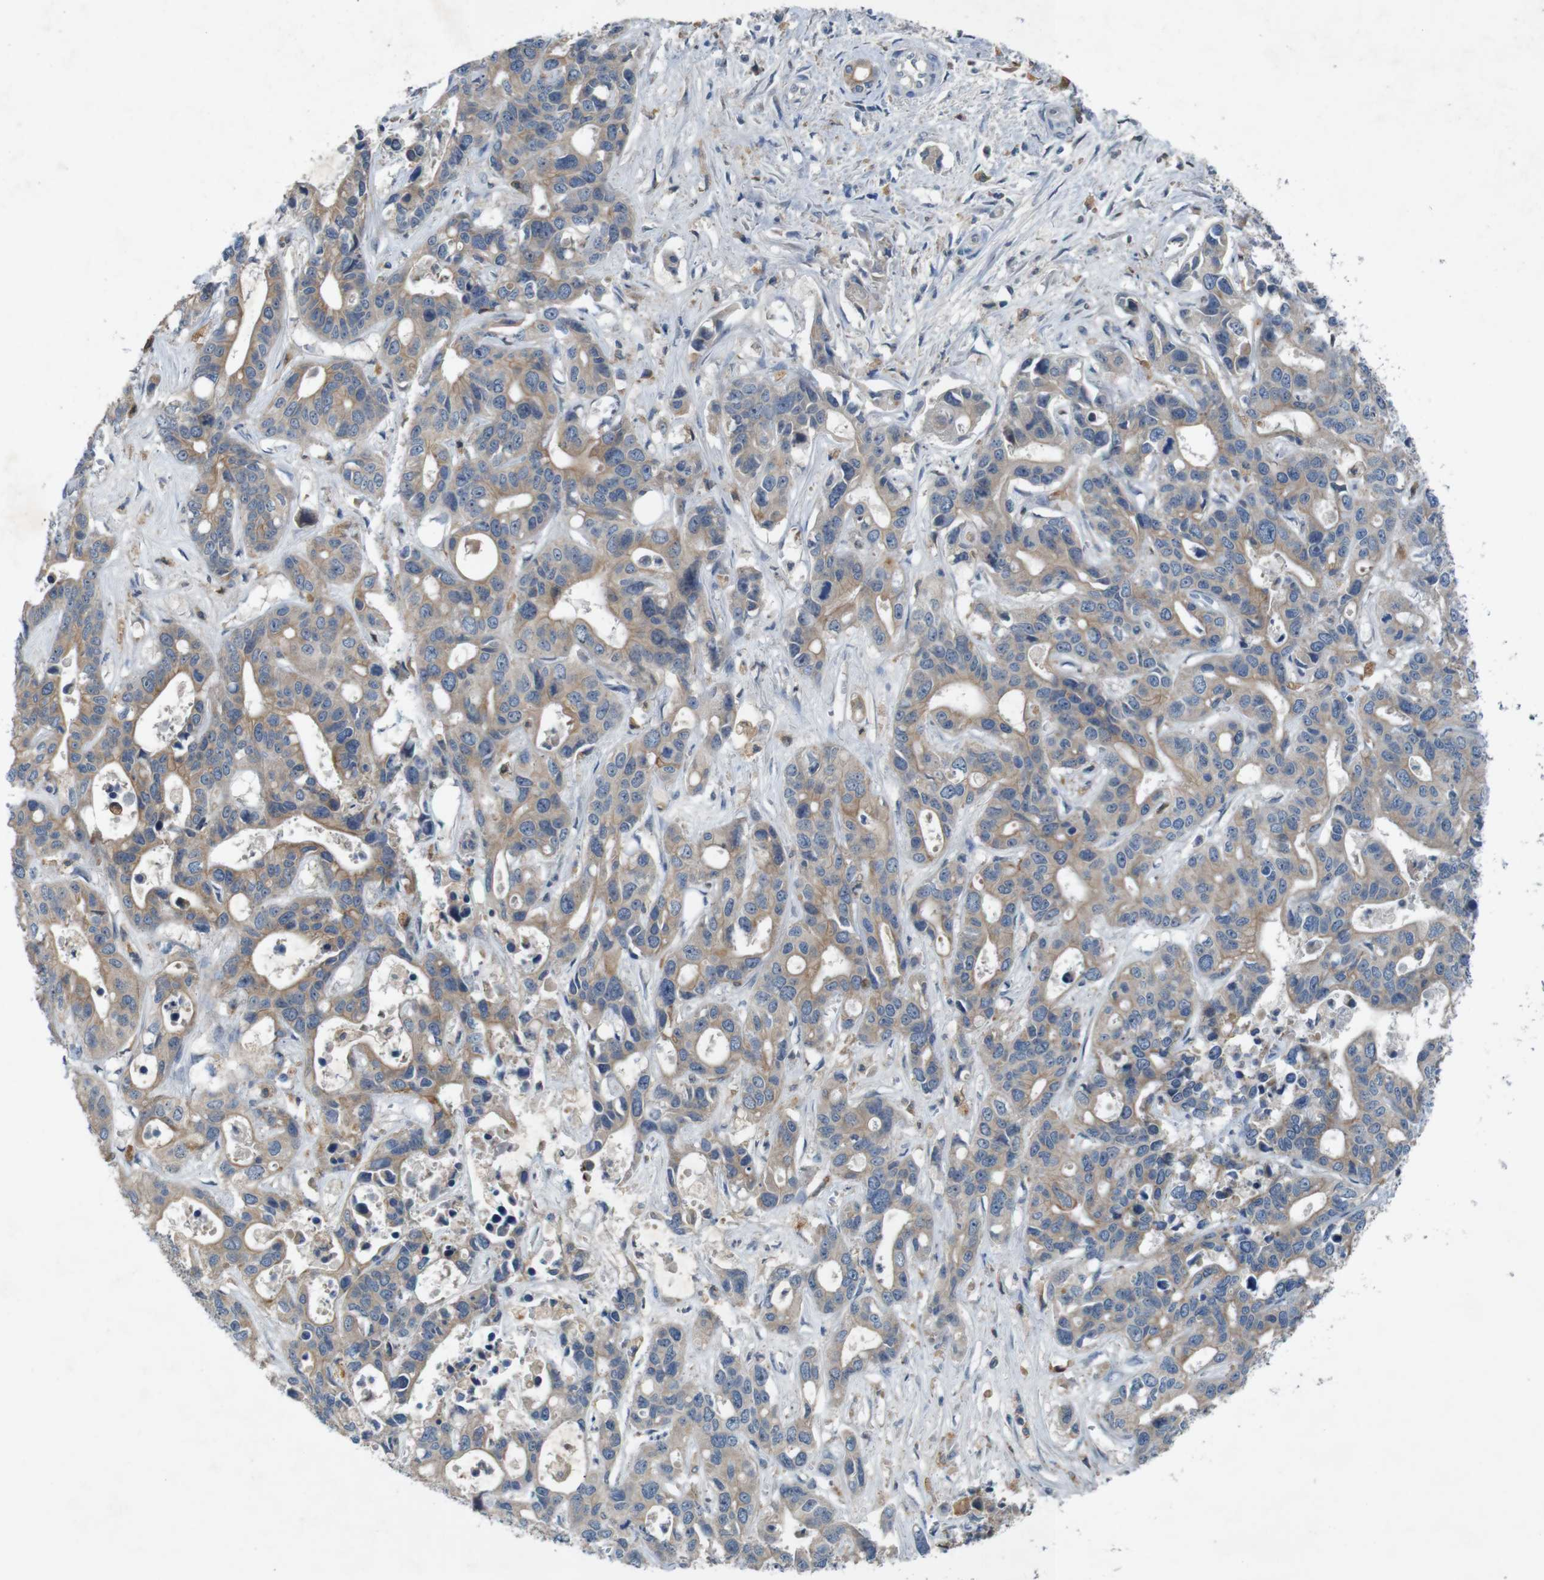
{"staining": {"intensity": "moderate", "quantity": ">75%", "location": "cytoplasmic/membranous"}, "tissue": "liver cancer", "cell_type": "Tumor cells", "image_type": "cancer", "snomed": [{"axis": "morphology", "description": "Cholangiocarcinoma"}, {"axis": "topography", "description": "Liver"}], "caption": "IHC (DAB) staining of liver cancer shows moderate cytoplasmic/membranous protein staining in about >75% of tumor cells.", "gene": "MOGAT3", "patient": {"sex": "female", "age": 65}}